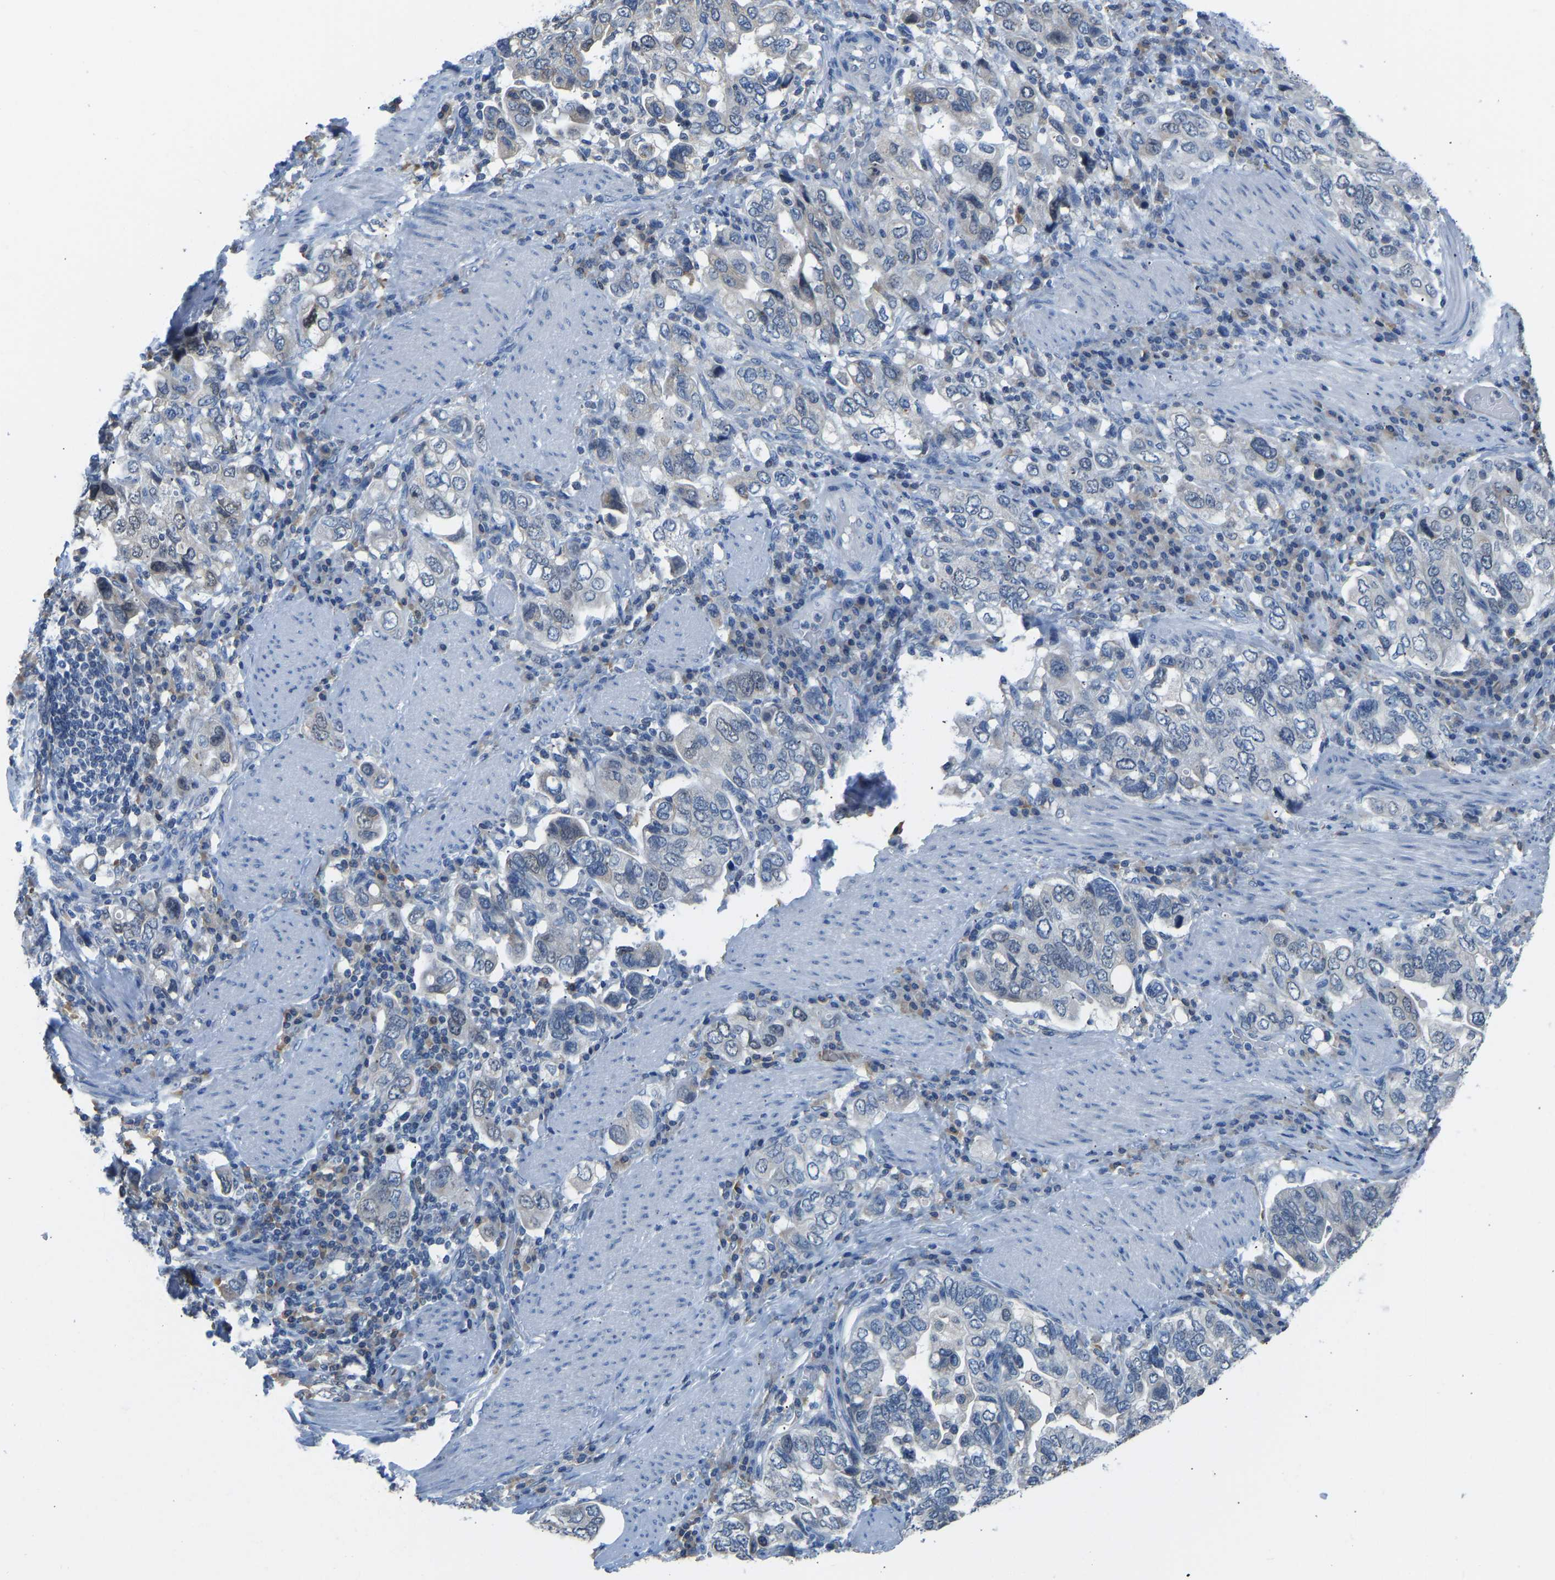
{"staining": {"intensity": "negative", "quantity": "none", "location": "none"}, "tissue": "stomach cancer", "cell_type": "Tumor cells", "image_type": "cancer", "snomed": [{"axis": "morphology", "description": "Adenocarcinoma, NOS"}, {"axis": "topography", "description": "Stomach, upper"}], "caption": "High power microscopy photomicrograph of an immunohistochemistry image of adenocarcinoma (stomach), revealing no significant expression in tumor cells.", "gene": "VRK1", "patient": {"sex": "male", "age": 62}}